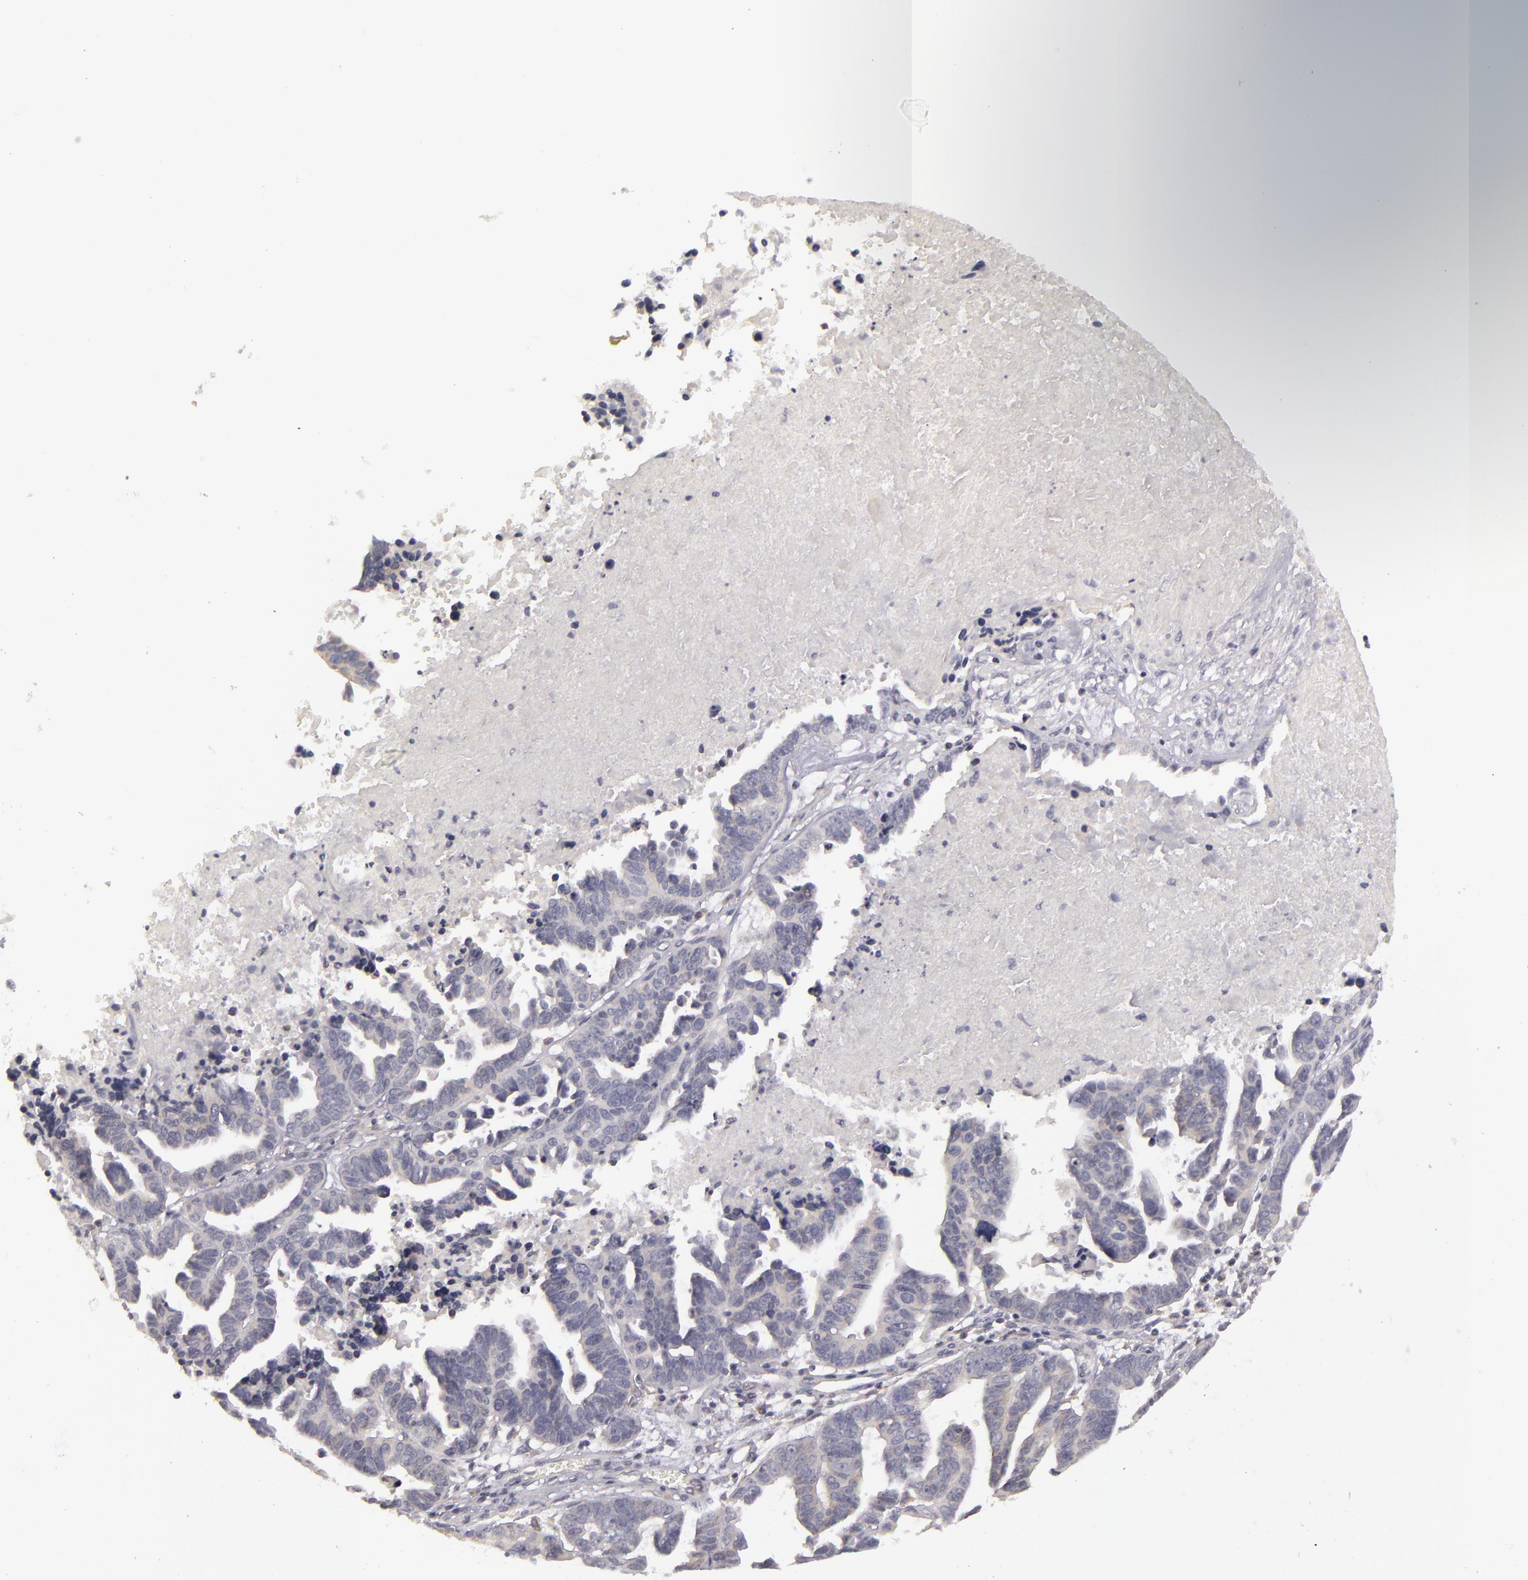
{"staining": {"intensity": "weak", "quantity": "<25%", "location": "cytoplasmic/membranous"}, "tissue": "ovarian cancer", "cell_type": "Tumor cells", "image_type": "cancer", "snomed": [{"axis": "morphology", "description": "Carcinoma, endometroid"}, {"axis": "morphology", "description": "Cystadenocarcinoma, serous, NOS"}, {"axis": "topography", "description": "Ovary"}], "caption": "The photomicrograph shows no significant expression in tumor cells of ovarian endometroid carcinoma.", "gene": "ATP2B3", "patient": {"sex": "female", "age": 45}}